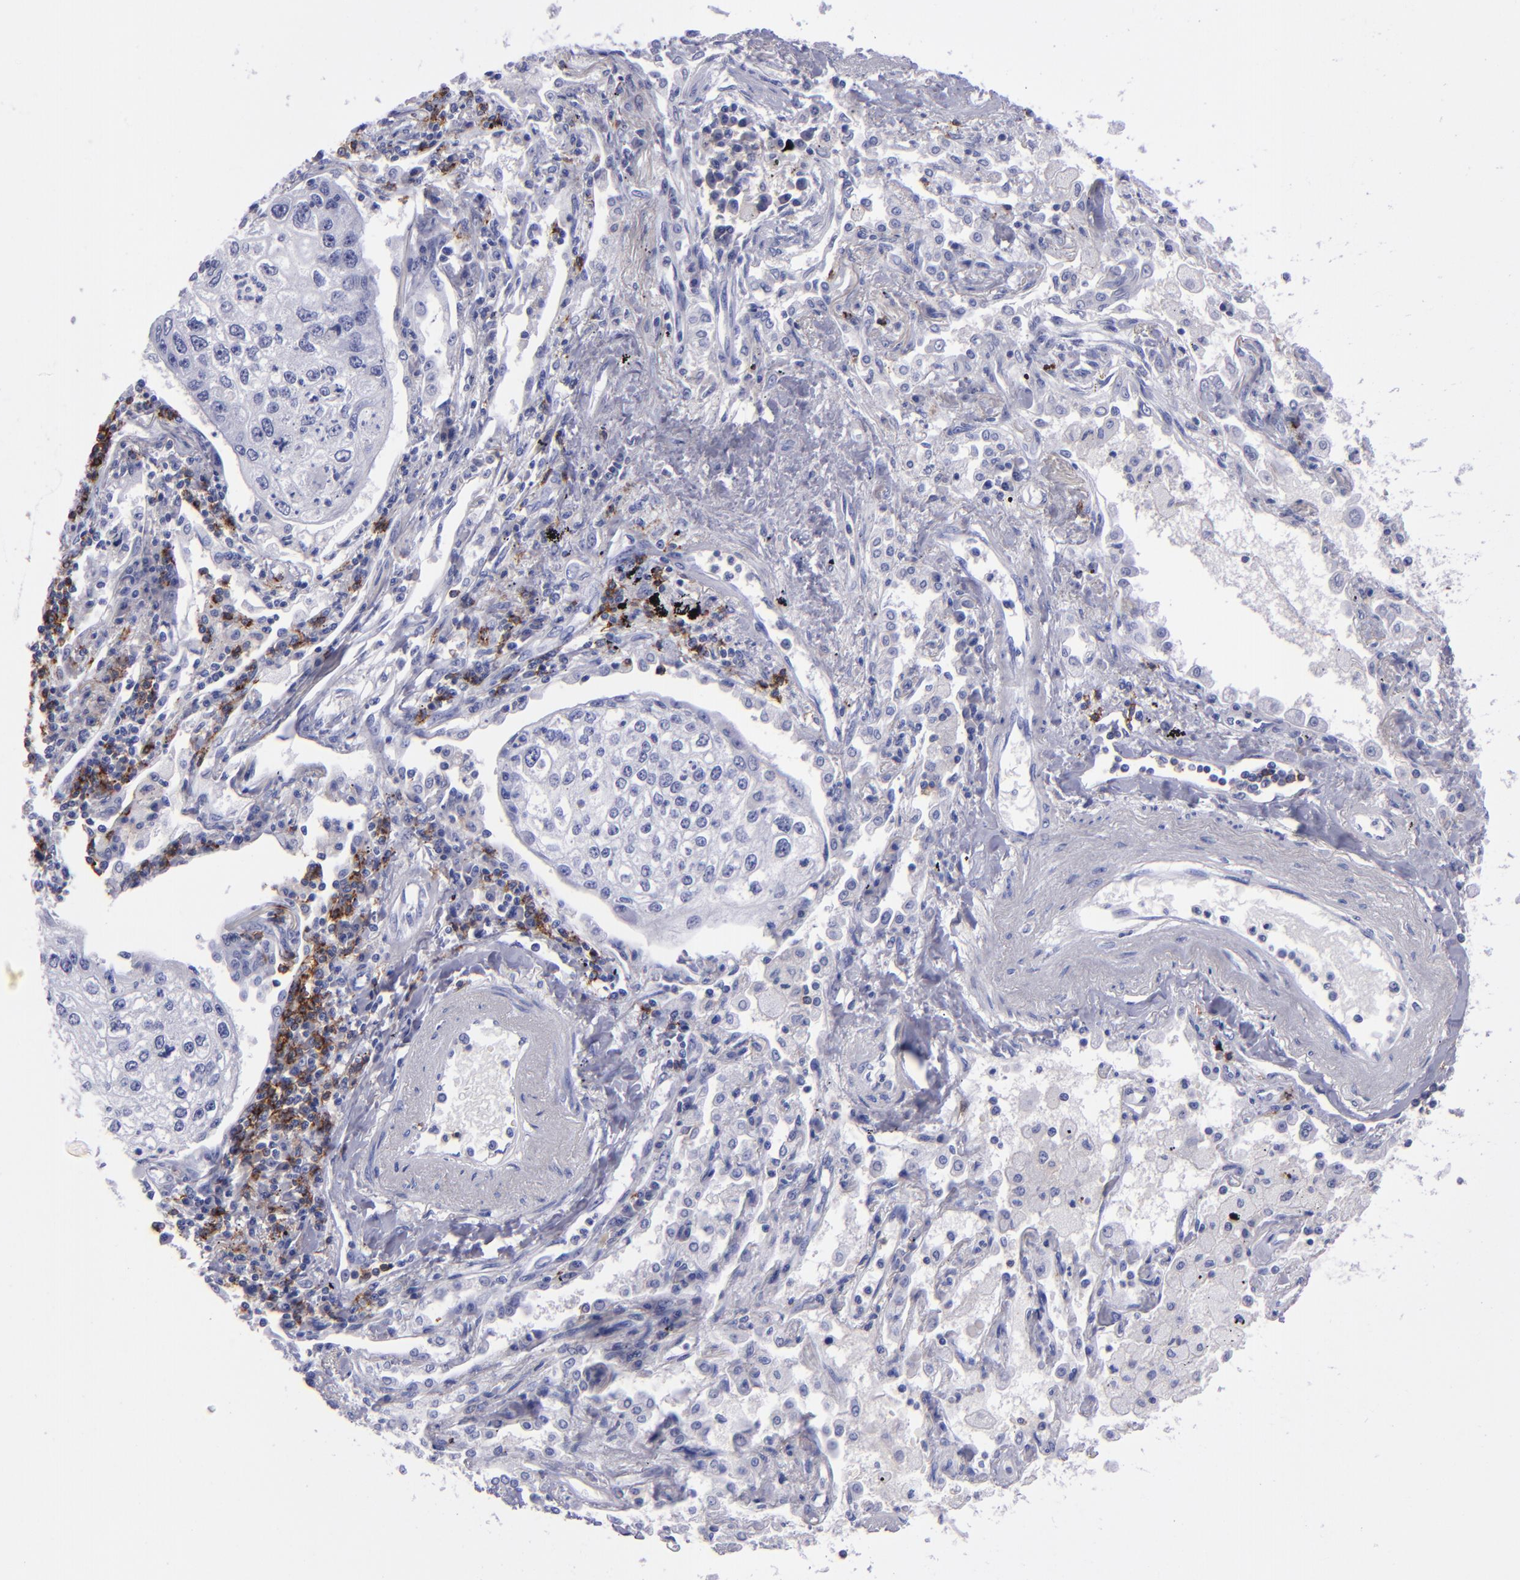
{"staining": {"intensity": "negative", "quantity": "none", "location": "none"}, "tissue": "lung cancer", "cell_type": "Tumor cells", "image_type": "cancer", "snomed": [{"axis": "morphology", "description": "Squamous cell carcinoma, NOS"}, {"axis": "topography", "description": "Lung"}], "caption": "This is an IHC photomicrograph of human lung squamous cell carcinoma. There is no positivity in tumor cells.", "gene": "CD37", "patient": {"sex": "male", "age": 75}}